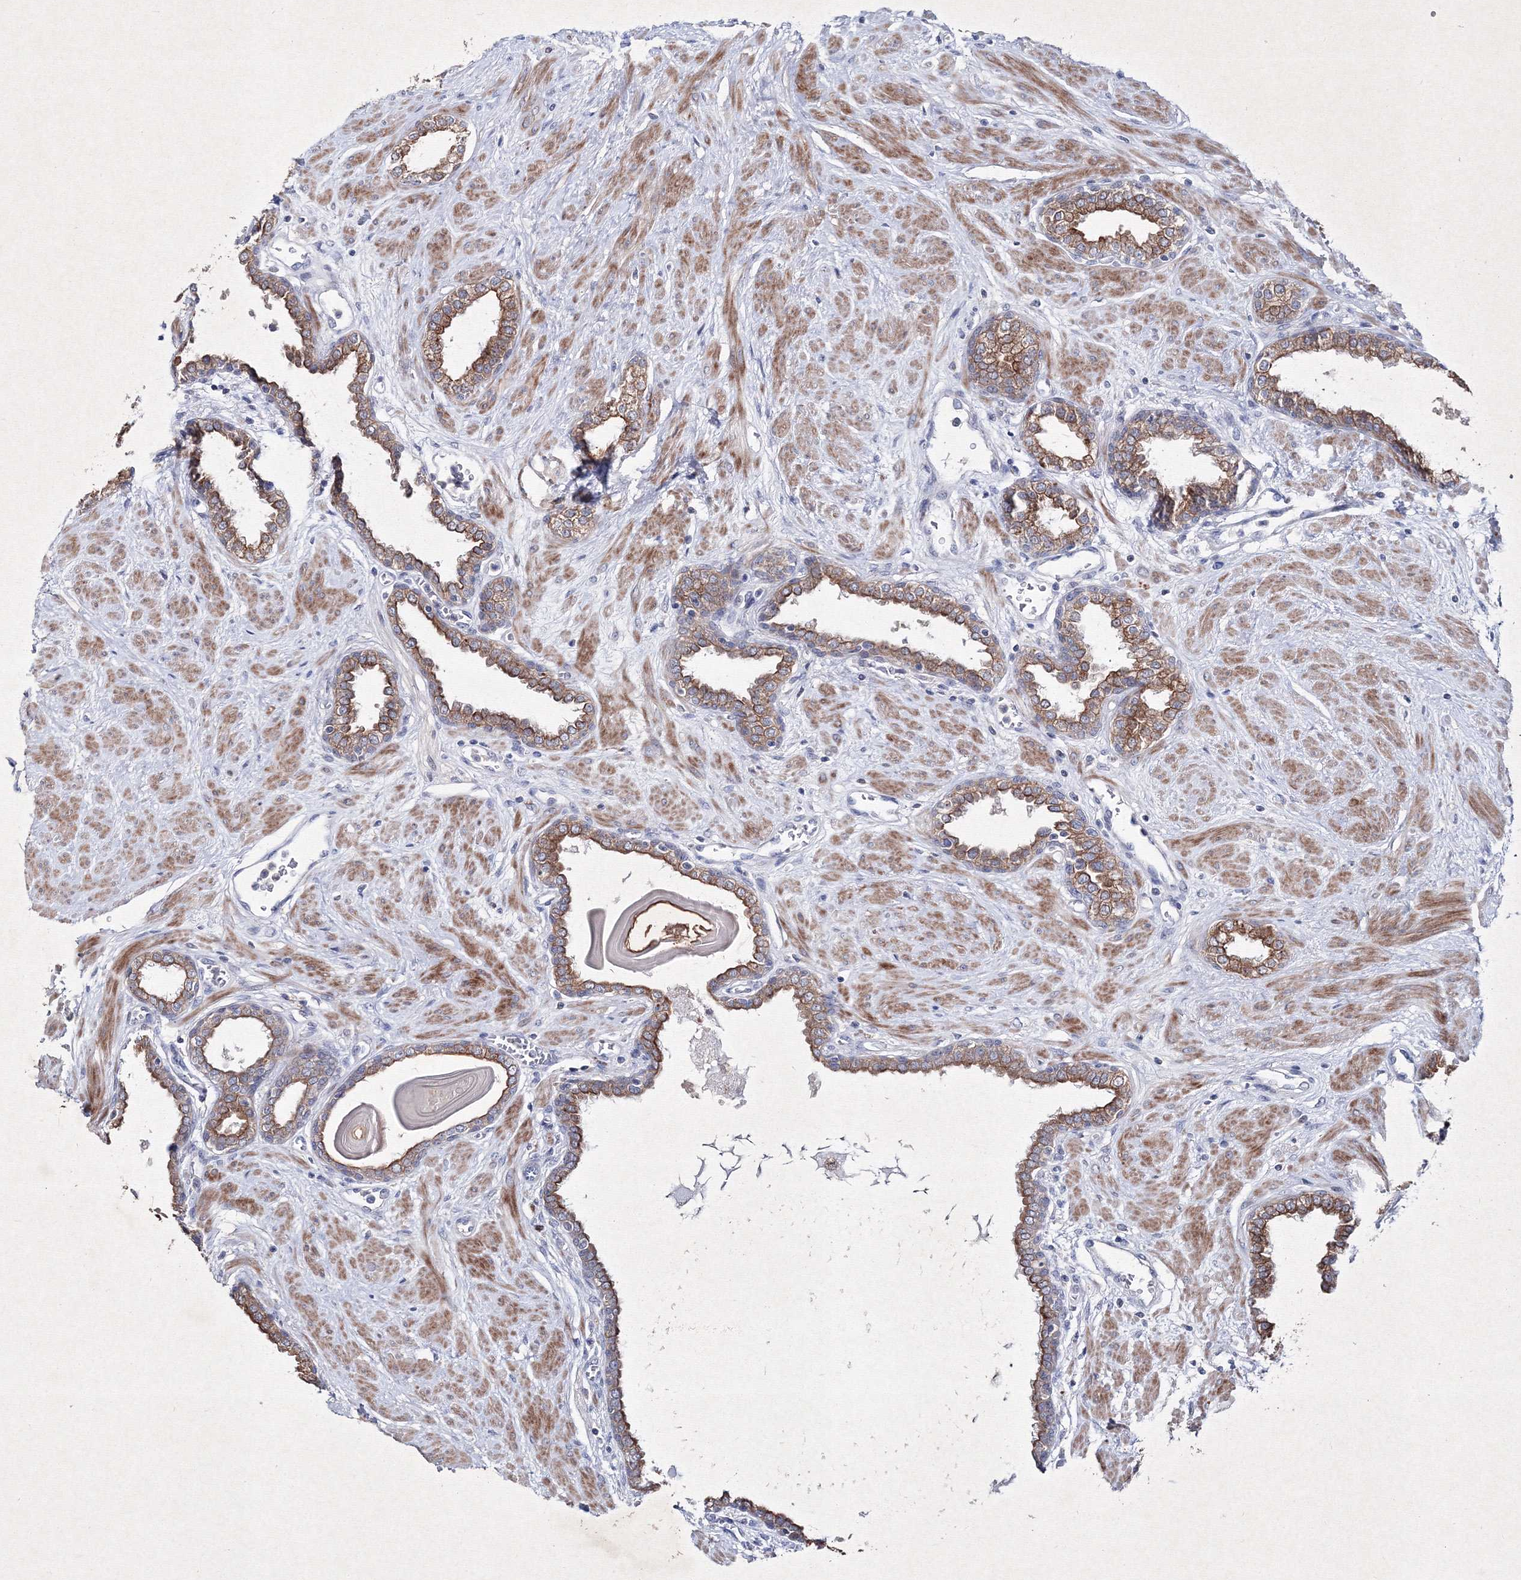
{"staining": {"intensity": "moderate", "quantity": ">75%", "location": "cytoplasmic/membranous"}, "tissue": "prostate", "cell_type": "Glandular cells", "image_type": "normal", "snomed": [{"axis": "morphology", "description": "Normal tissue, NOS"}, {"axis": "topography", "description": "Prostate"}], "caption": "Immunohistochemical staining of normal prostate reveals medium levels of moderate cytoplasmic/membranous expression in approximately >75% of glandular cells.", "gene": "SMIM29", "patient": {"sex": "male", "age": 51}}